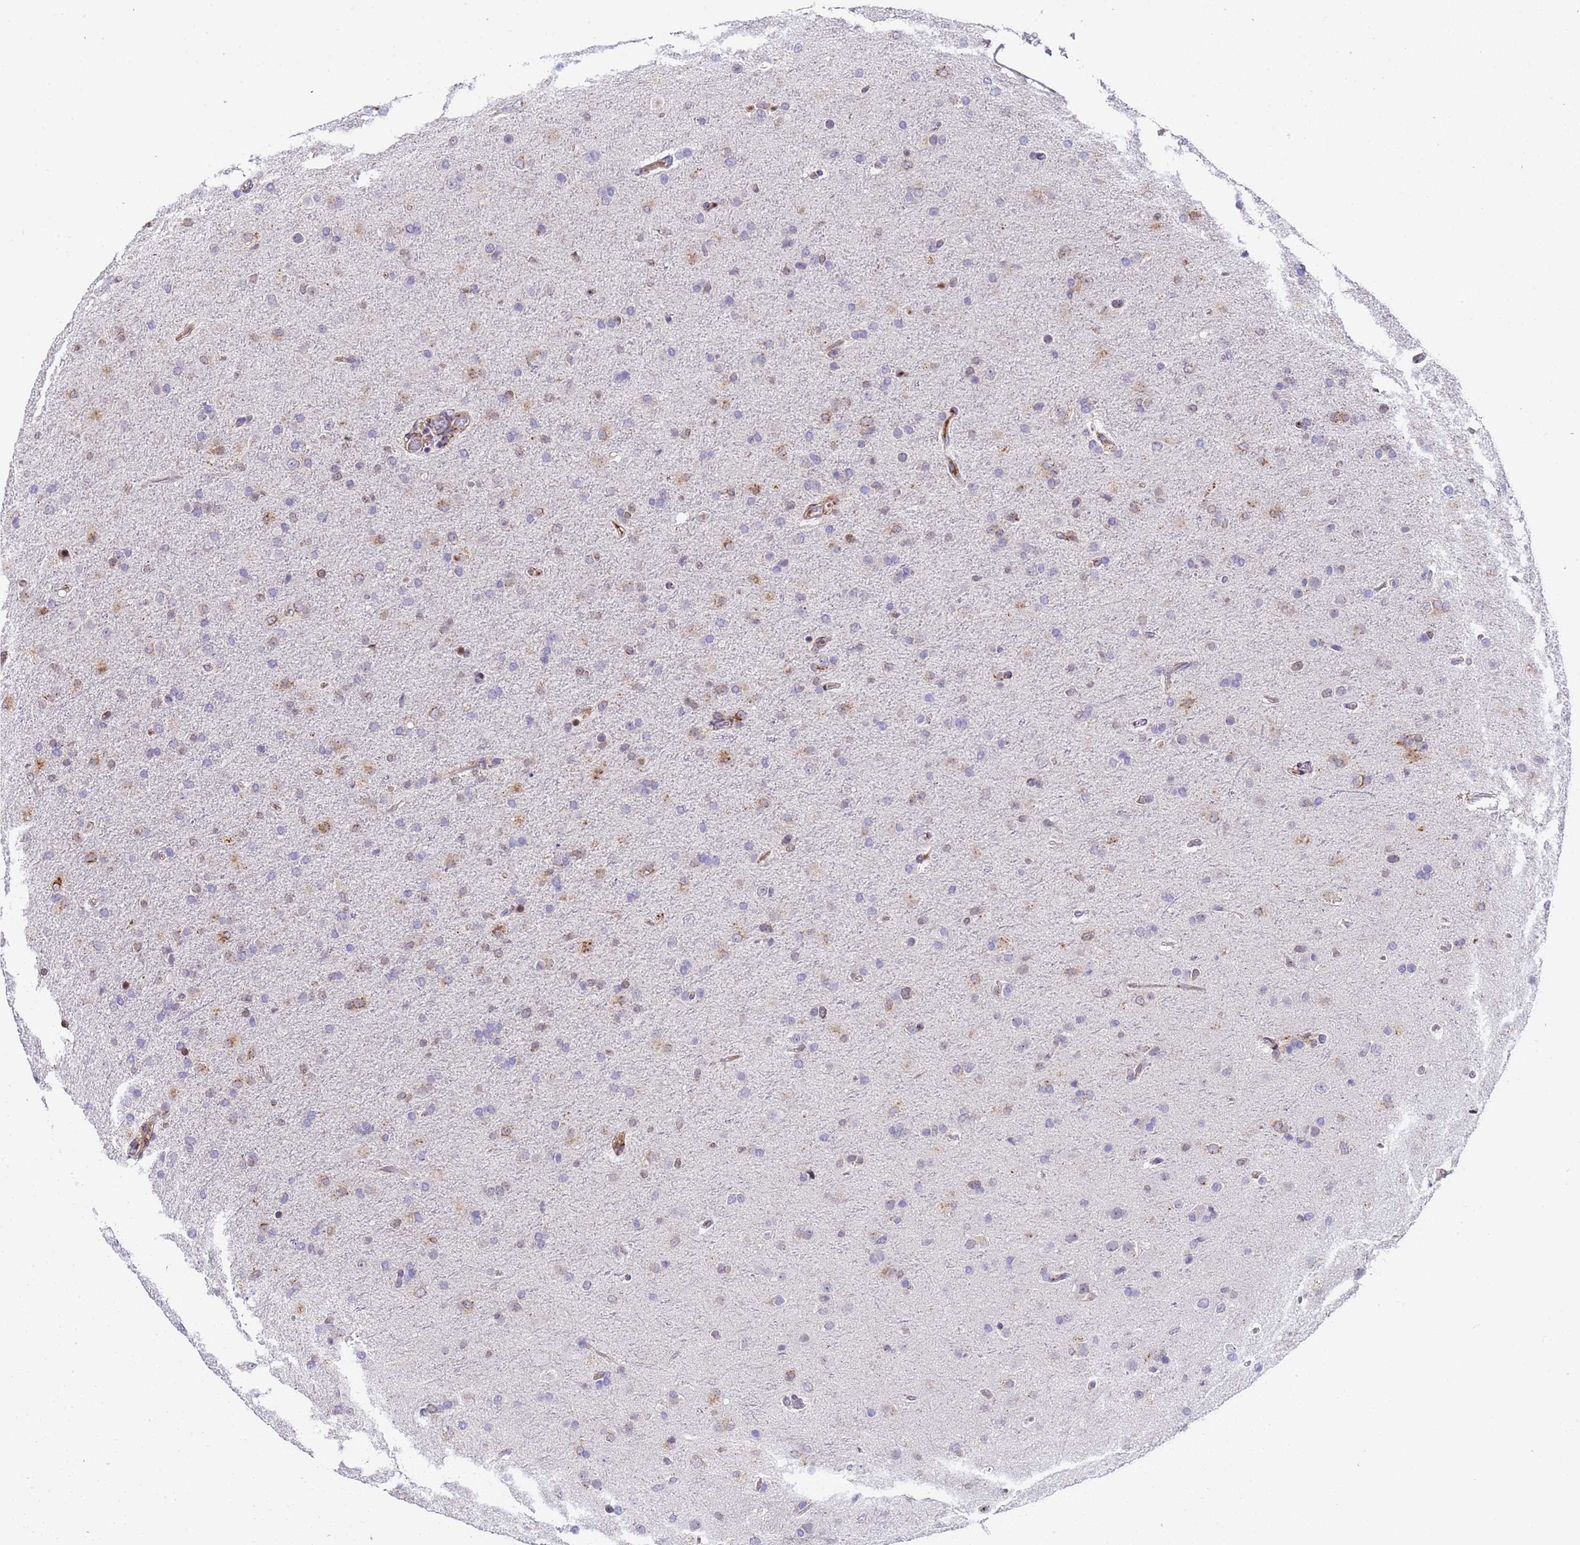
{"staining": {"intensity": "moderate", "quantity": "<25%", "location": "cytoplasmic/membranous"}, "tissue": "glioma", "cell_type": "Tumor cells", "image_type": "cancer", "snomed": [{"axis": "morphology", "description": "Glioma, malignant, Low grade"}, {"axis": "topography", "description": "Brain"}], "caption": "The immunohistochemical stain shows moderate cytoplasmic/membranous expression in tumor cells of malignant glioma (low-grade) tissue. (DAB (3,3'-diaminobenzidine) = brown stain, brightfield microscopy at high magnification).", "gene": "IGFBP7", "patient": {"sex": "male", "age": 65}}